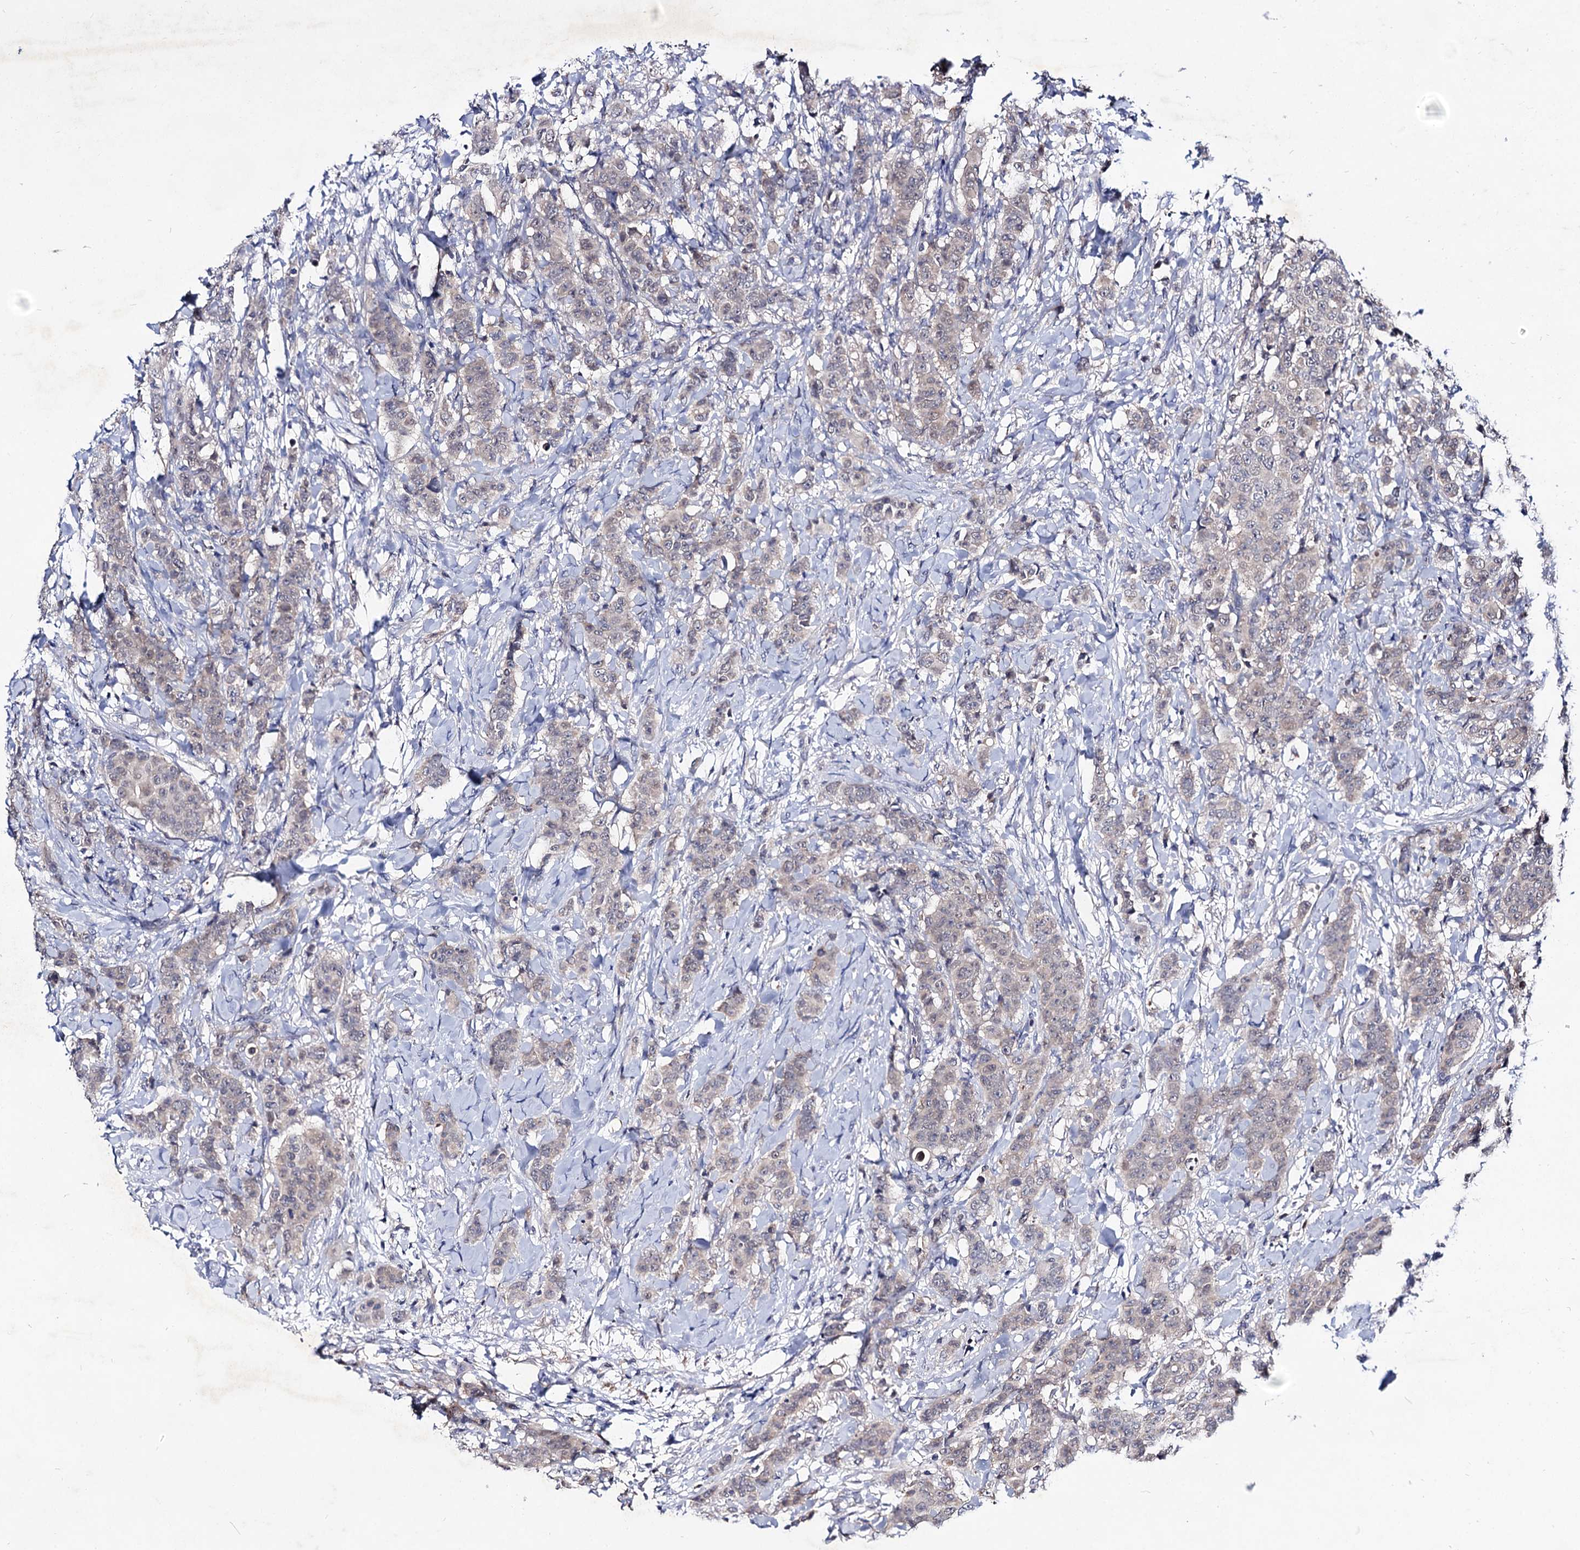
{"staining": {"intensity": "negative", "quantity": "none", "location": "none"}, "tissue": "breast cancer", "cell_type": "Tumor cells", "image_type": "cancer", "snomed": [{"axis": "morphology", "description": "Duct carcinoma"}, {"axis": "topography", "description": "Breast"}], "caption": "Image shows no protein staining in tumor cells of invasive ductal carcinoma (breast) tissue. (Immunohistochemistry, brightfield microscopy, high magnification).", "gene": "ACTR6", "patient": {"sex": "female", "age": 40}}